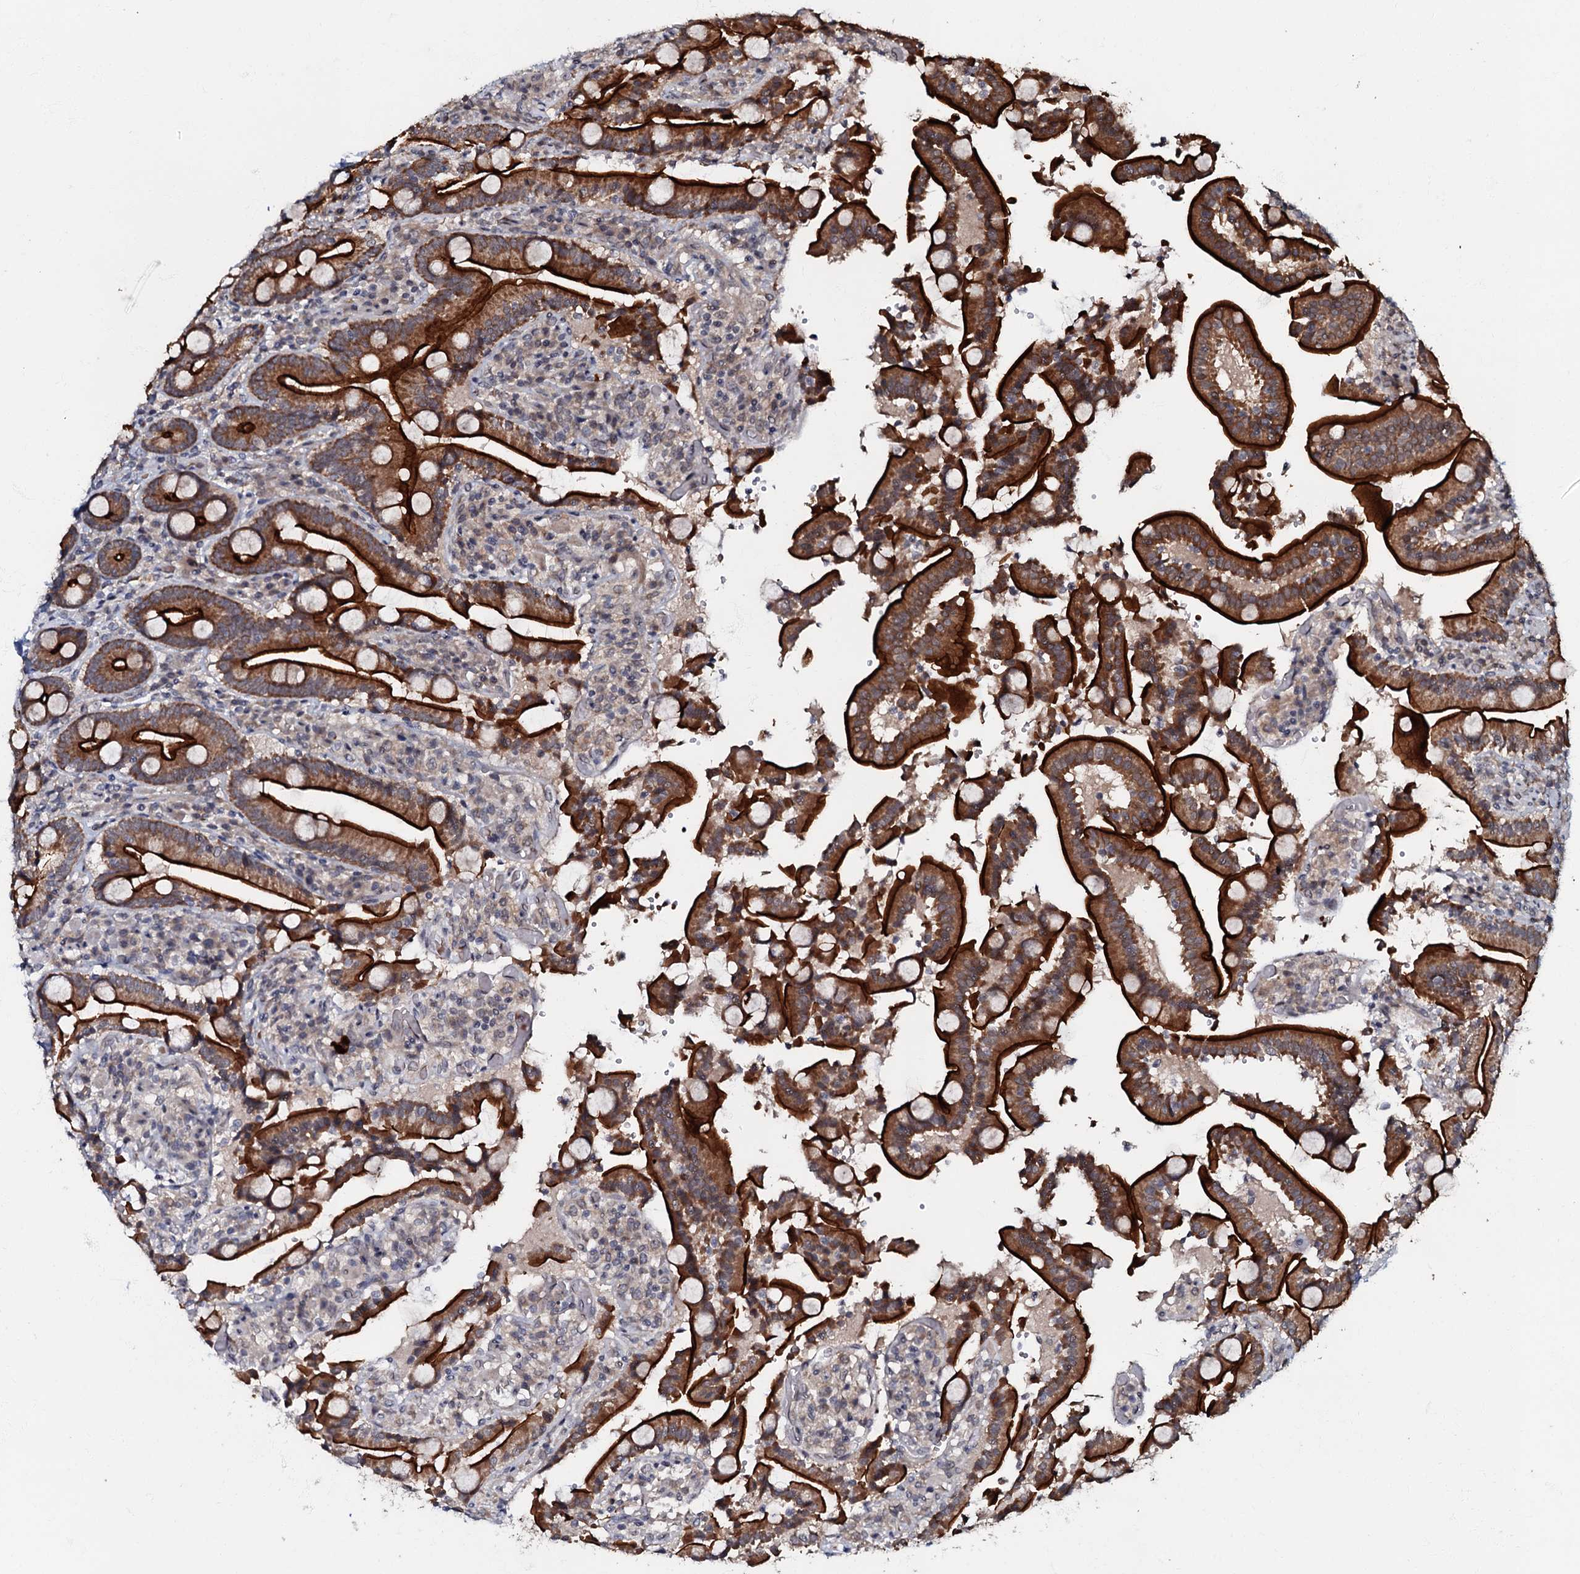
{"staining": {"intensity": "strong", "quantity": ">75%", "location": "cytoplasmic/membranous"}, "tissue": "duodenum", "cell_type": "Glandular cells", "image_type": "normal", "snomed": [{"axis": "morphology", "description": "Normal tissue, NOS"}, {"axis": "topography", "description": "Duodenum"}], "caption": "Glandular cells exhibit strong cytoplasmic/membranous staining in approximately >75% of cells in unremarkable duodenum.", "gene": "MANSC4", "patient": {"sex": "female", "age": 62}}